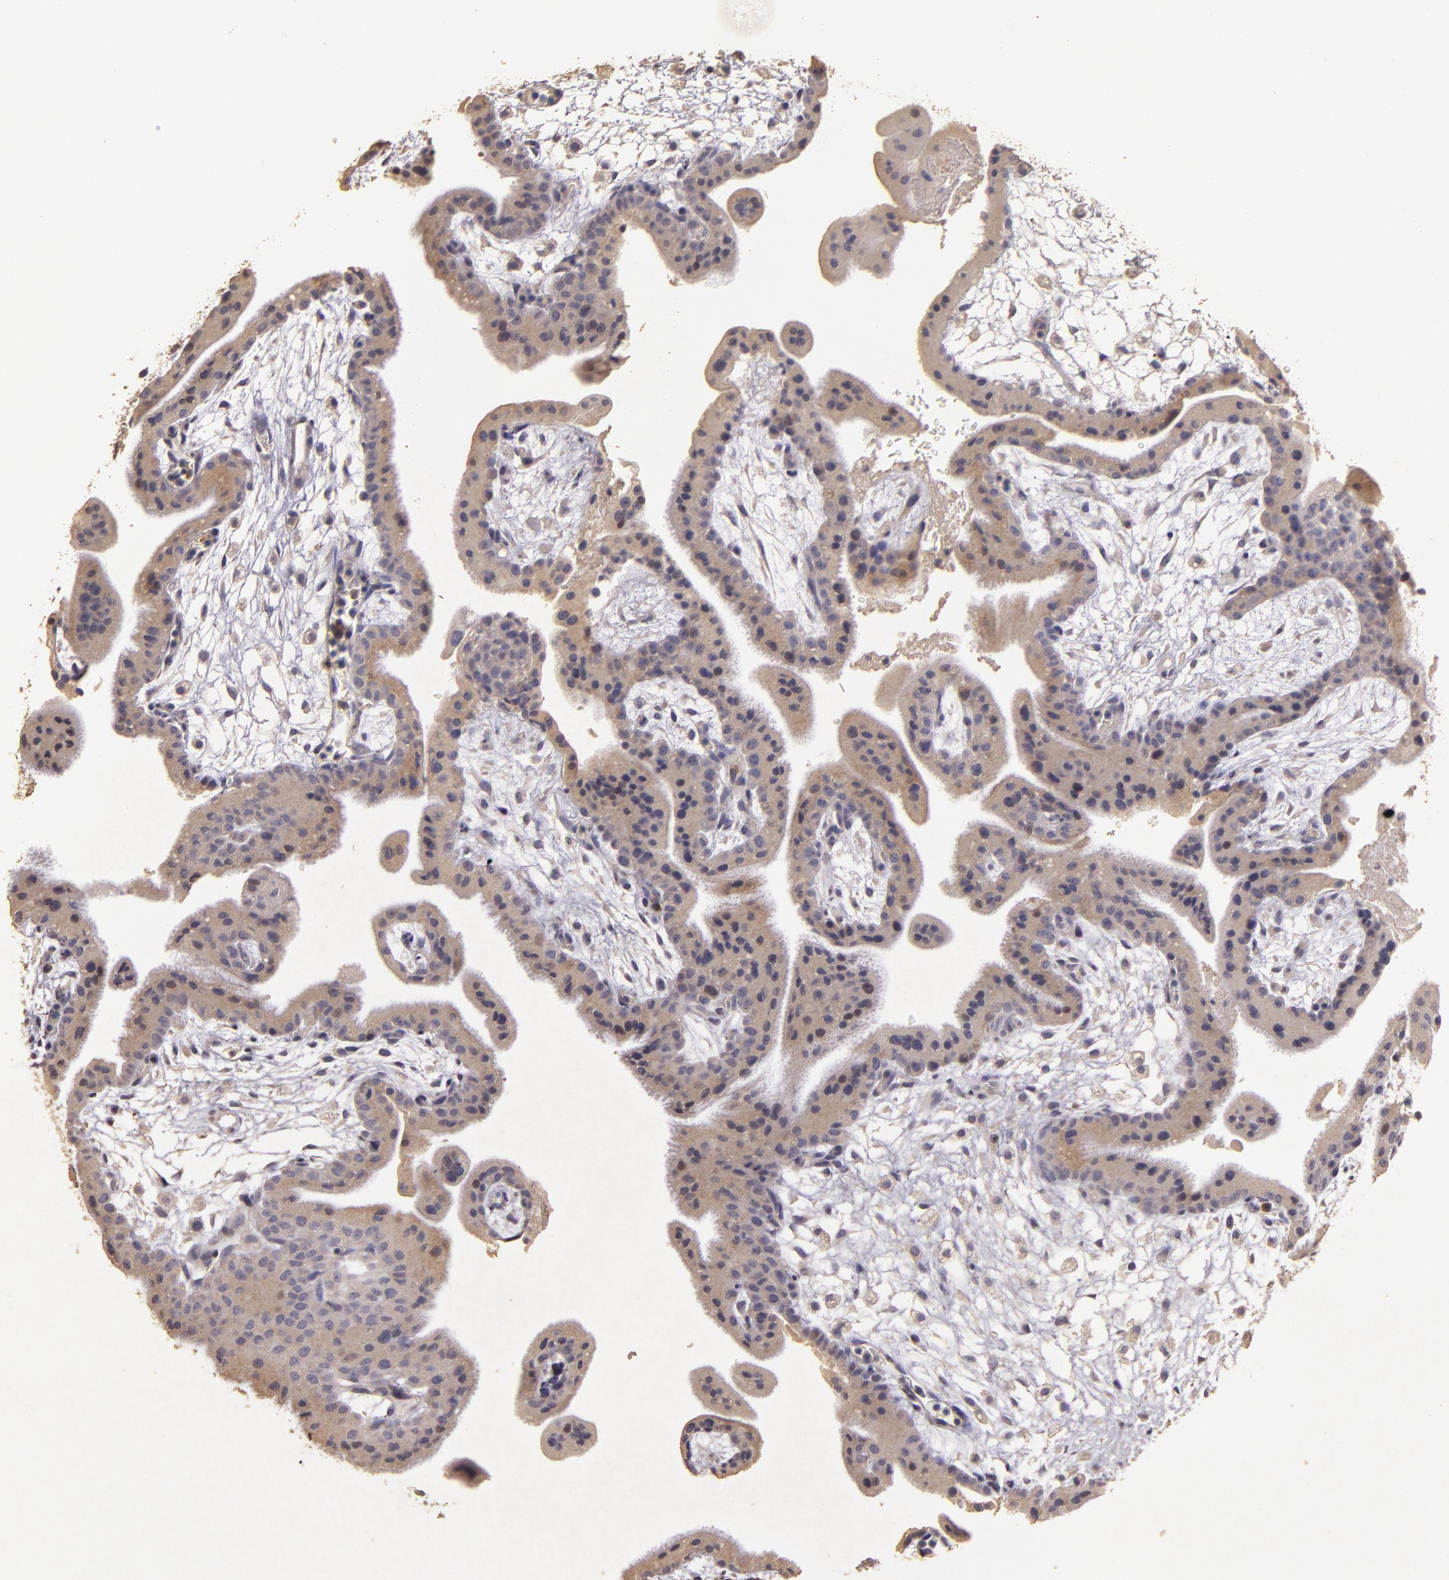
{"staining": {"intensity": "negative", "quantity": "none", "location": "none"}, "tissue": "placenta", "cell_type": "Decidual cells", "image_type": "normal", "snomed": [{"axis": "morphology", "description": "Normal tissue, NOS"}, {"axis": "topography", "description": "Placenta"}], "caption": "IHC photomicrograph of benign human placenta stained for a protein (brown), which shows no expression in decidual cells.", "gene": "BCL2L13", "patient": {"sex": "female", "age": 35}}